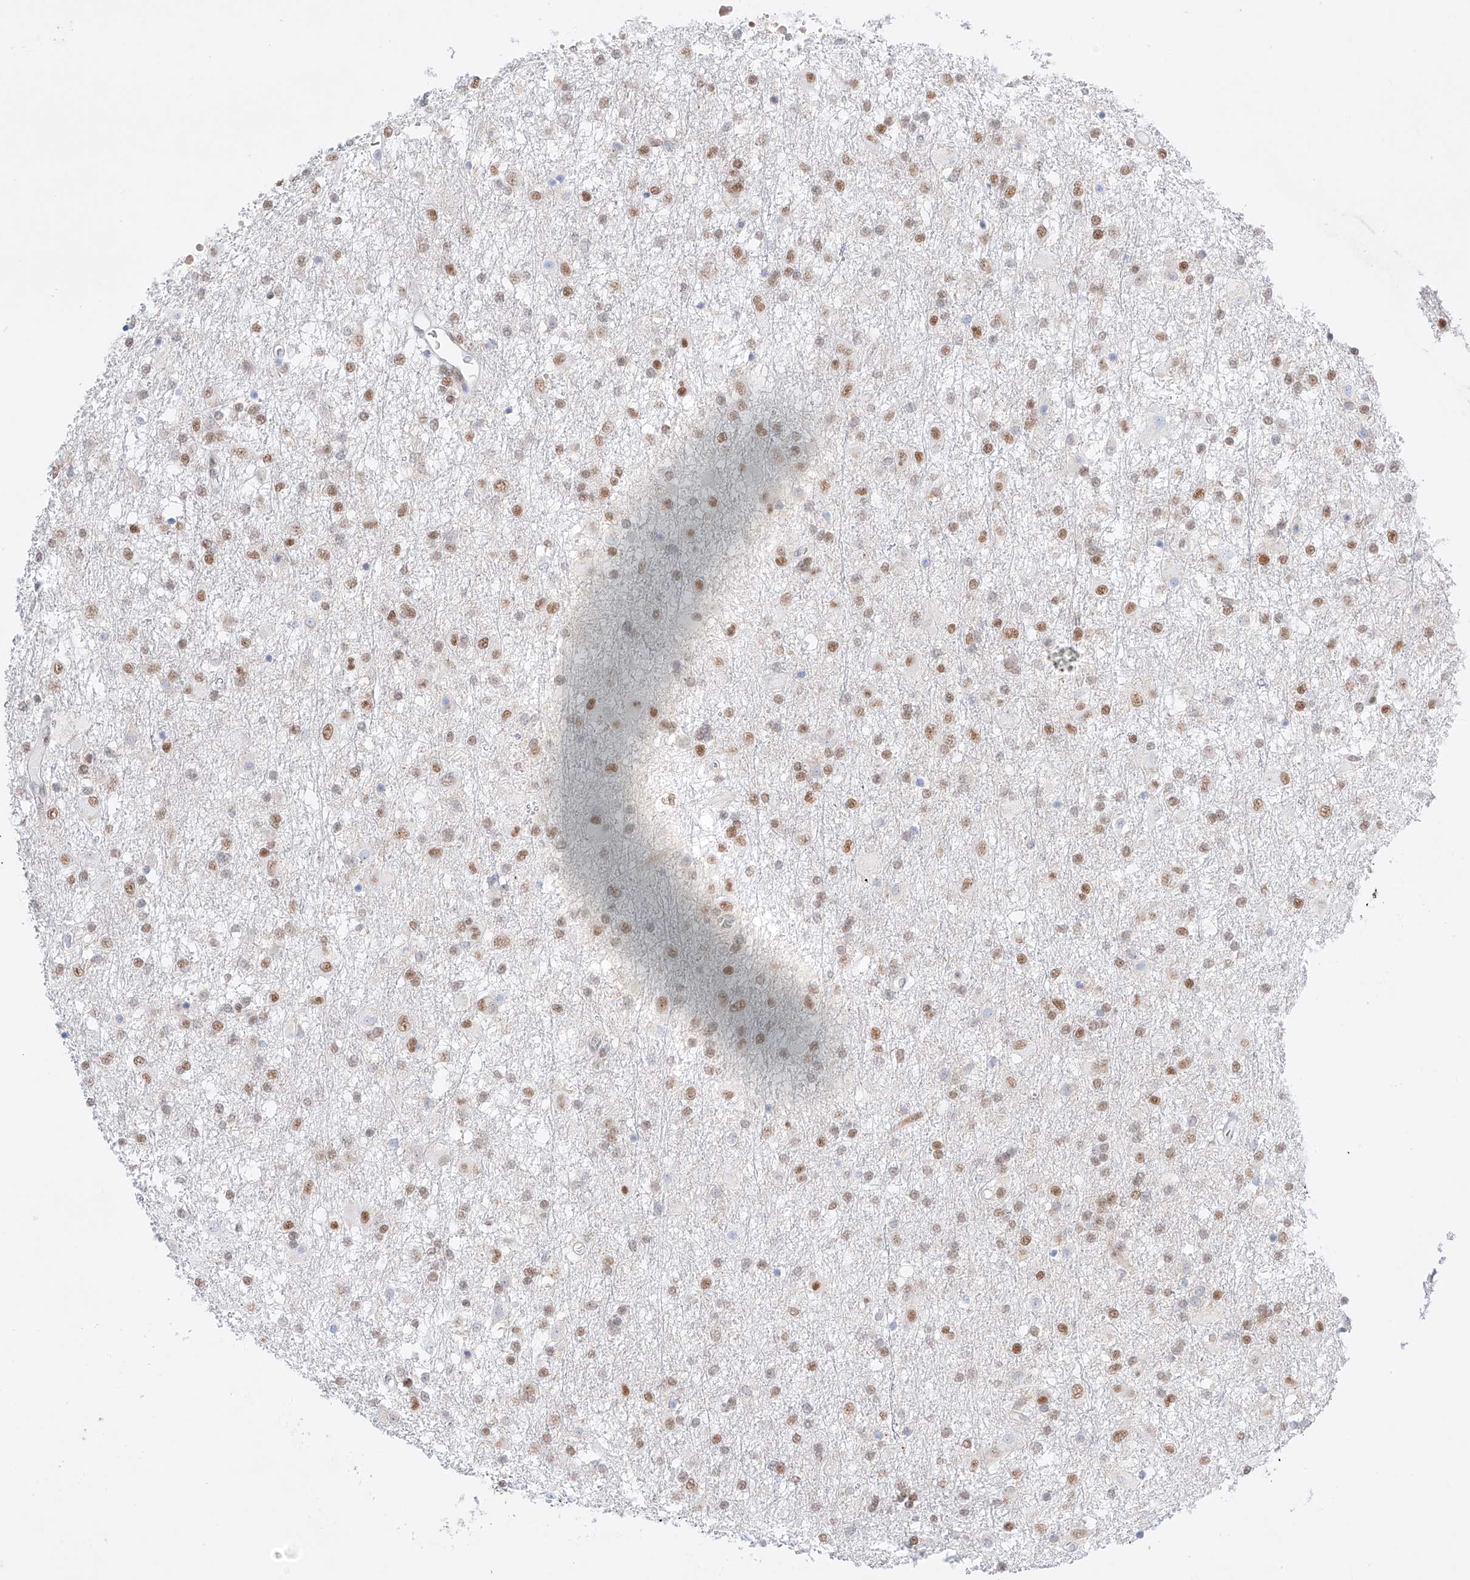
{"staining": {"intensity": "moderate", "quantity": ">75%", "location": "nuclear"}, "tissue": "glioma", "cell_type": "Tumor cells", "image_type": "cancer", "snomed": [{"axis": "morphology", "description": "Glioma, malignant, Low grade"}, {"axis": "topography", "description": "Brain"}], "caption": "The immunohistochemical stain labels moderate nuclear expression in tumor cells of glioma tissue.", "gene": "APIP", "patient": {"sex": "male", "age": 65}}